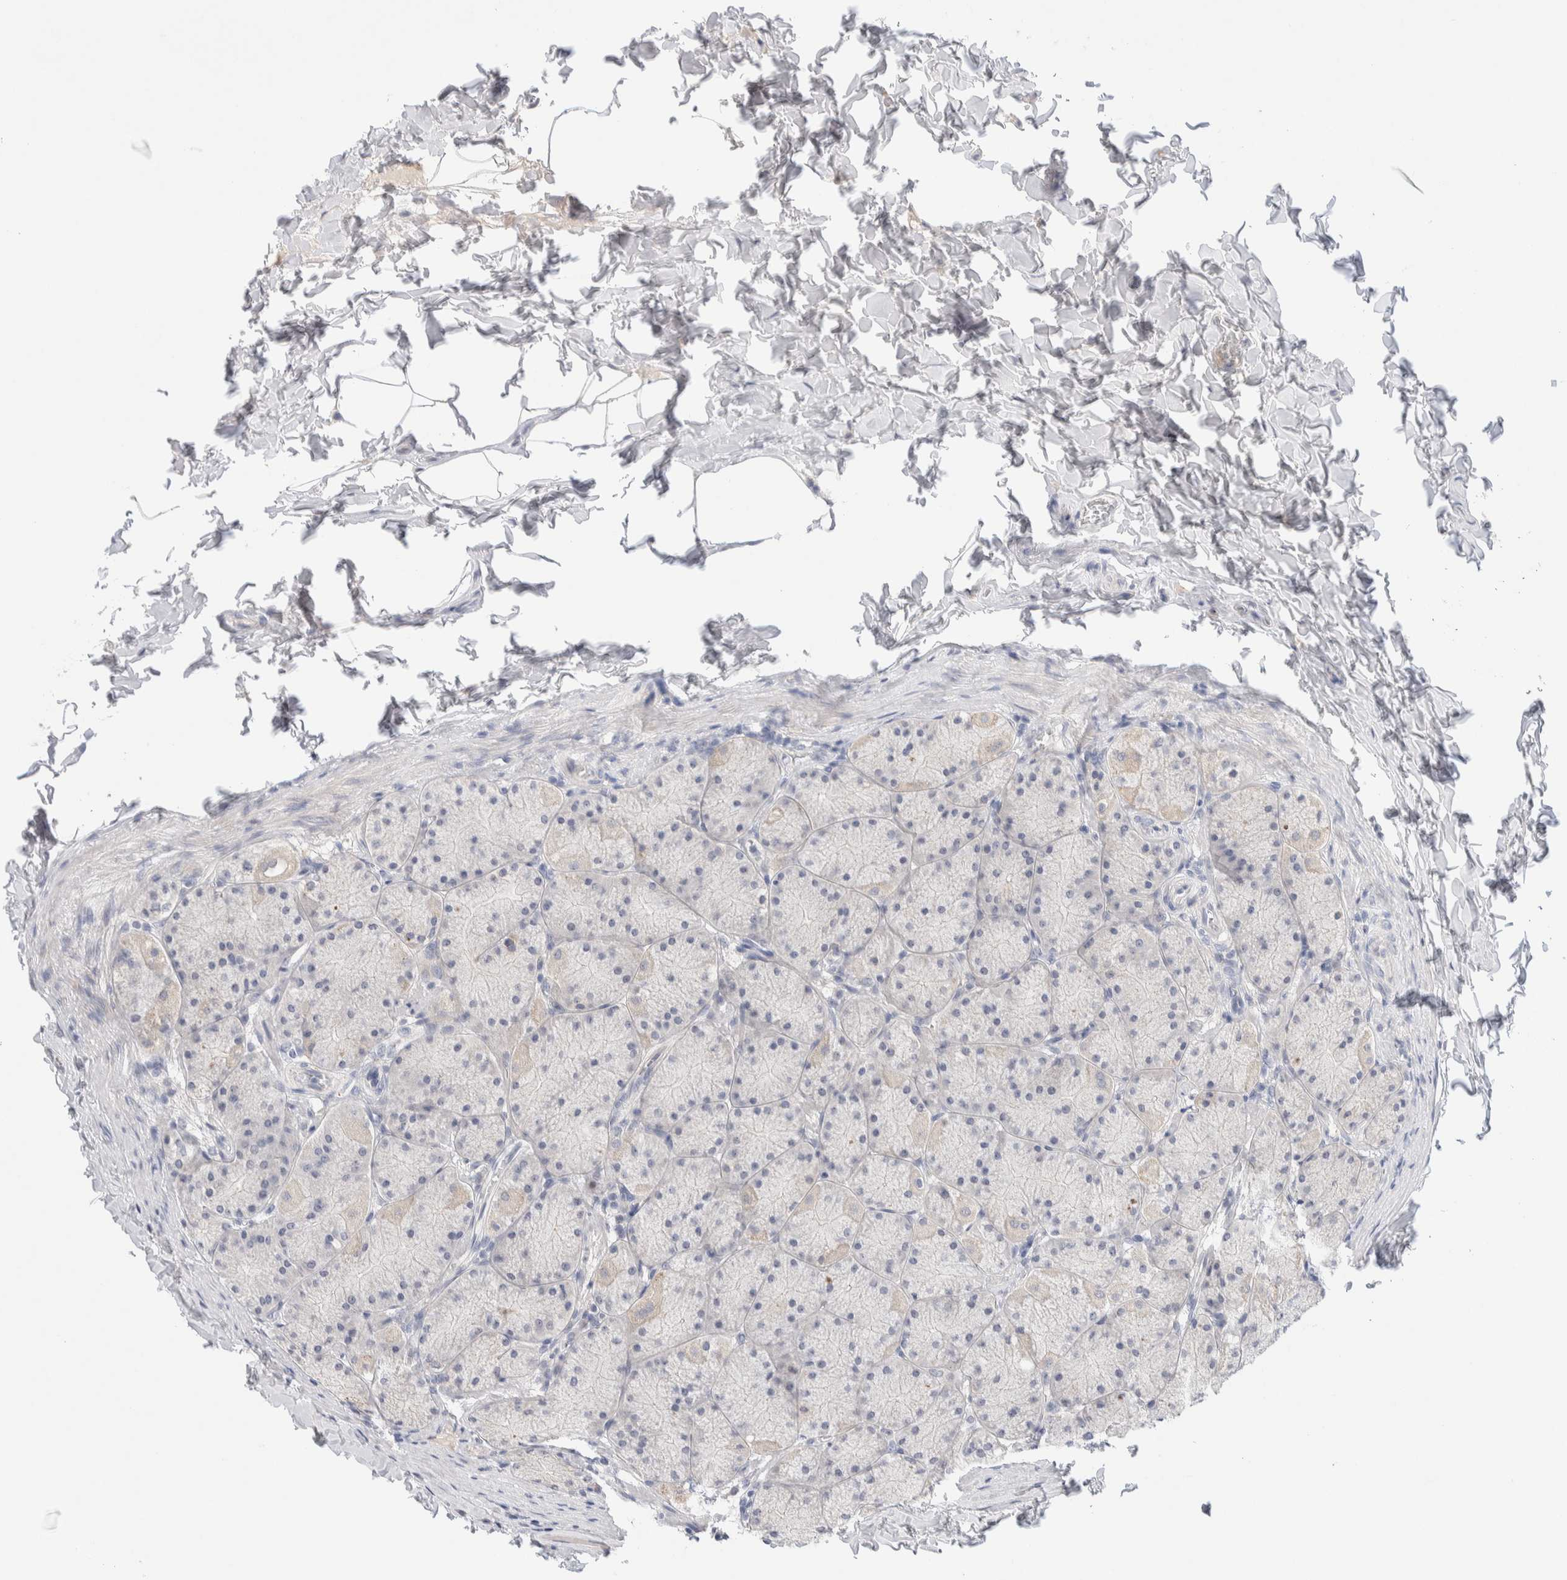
{"staining": {"intensity": "negative", "quantity": "none", "location": "none"}, "tissue": "stomach", "cell_type": "Glandular cells", "image_type": "normal", "snomed": [{"axis": "morphology", "description": "Normal tissue, NOS"}, {"axis": "topography", "description": "Stomach, upper"}], "caption": "High magnification brightfield microscopy of unremarkable stomach stained with DAB (3,3'-diaminobenzidine) (brown) and counterstained with hematoxylin (blue): glandular cells show no significant expression. (DAB (3,3'-diaminobenzidine) immunohistochemistry (IHC) visualized using brightfield microscopy, high magnification).", "gene": "DNAJB6", "patient": {"sex": "female", "age": 56}}